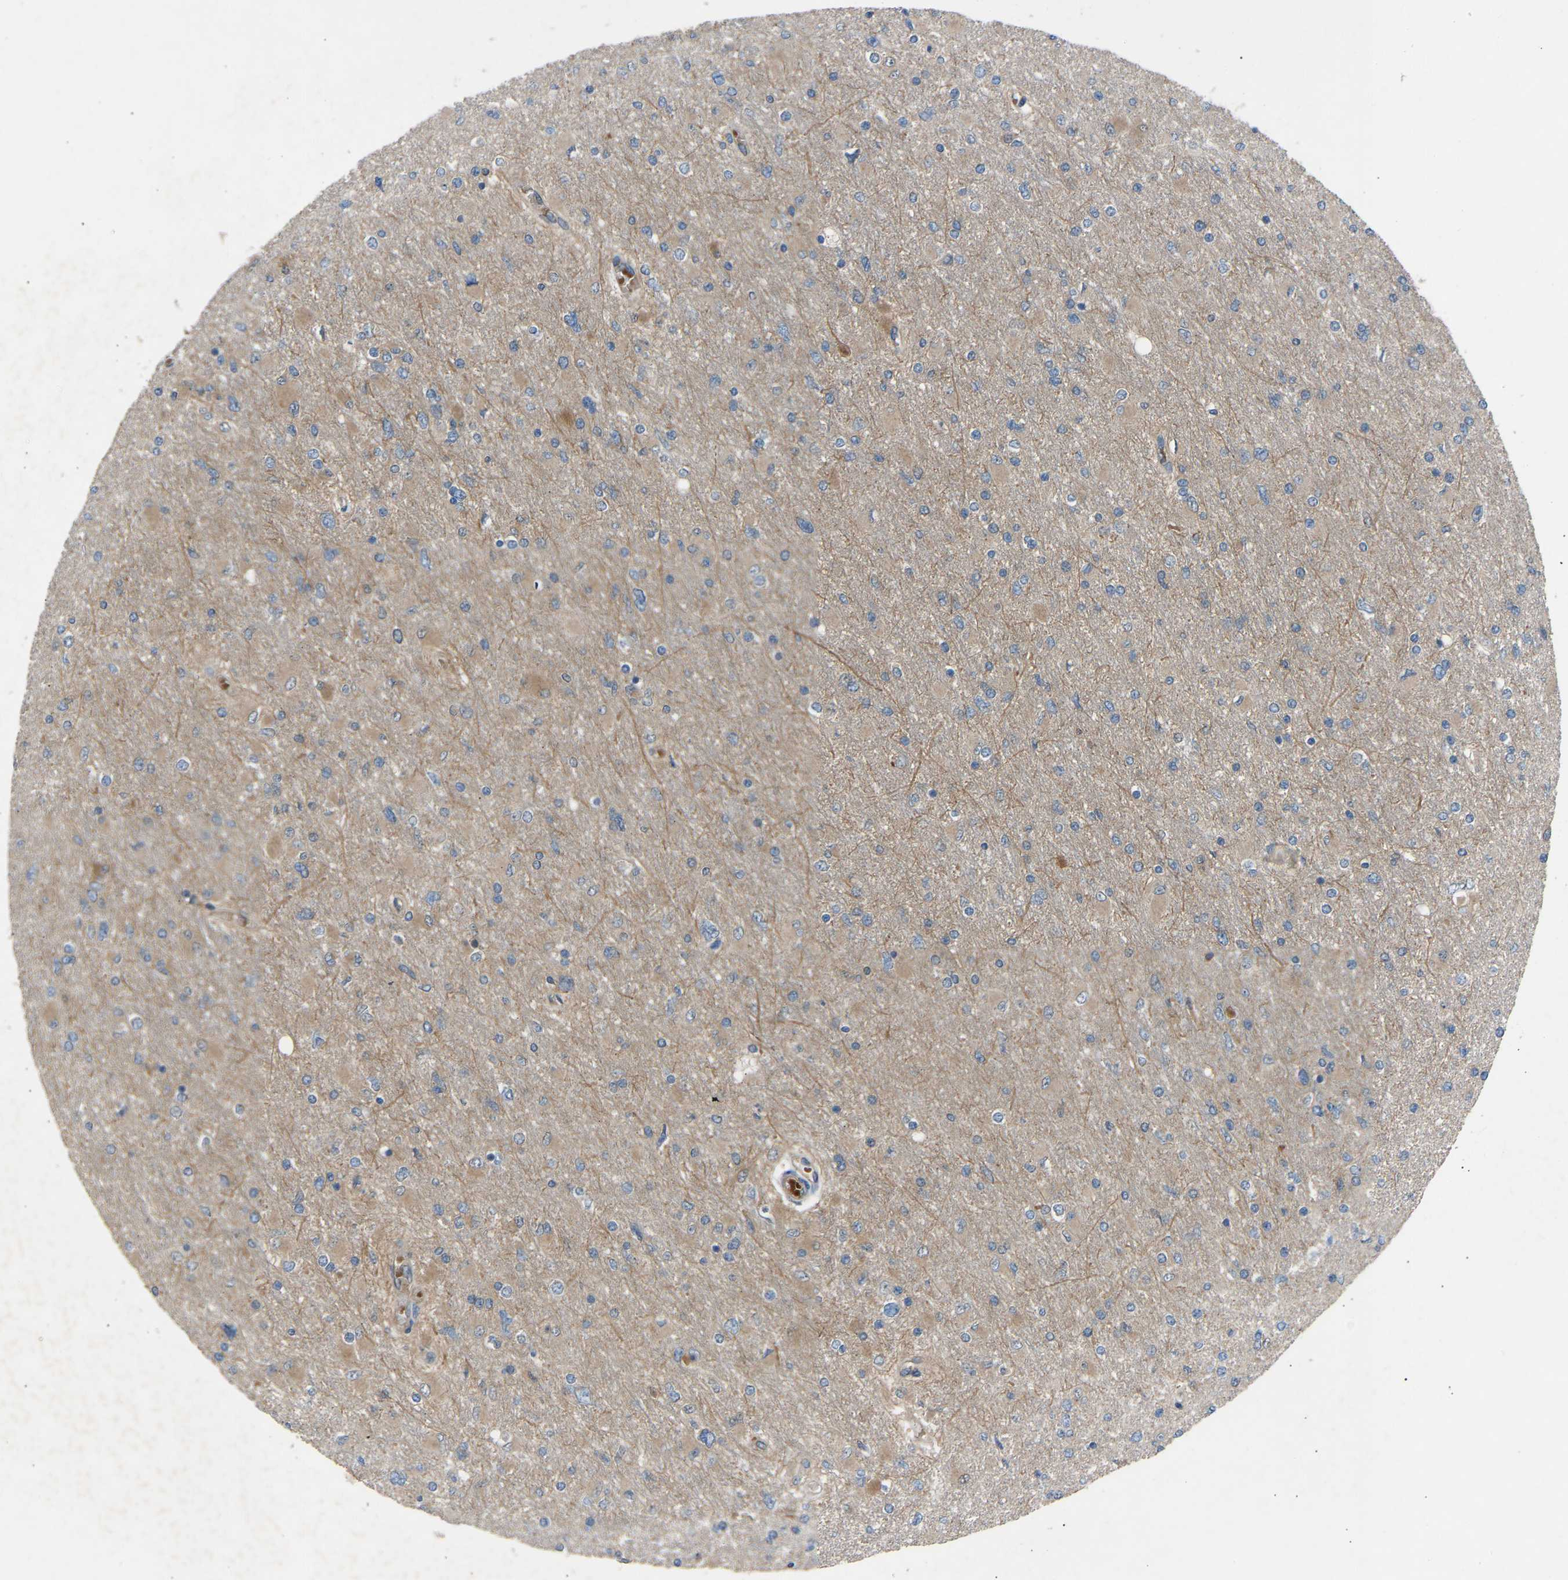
{"staining": {"intensity": "negative", "quantity": "none", "location": "none"}, "tissue": "glioma", "cell_type": "Tumor cells", "image_type": "cancer", "snomed": [{"axis": "morphology", "description": "Glioma, malignant, High grade"}, {"axis": "topography", "description": "Cerebral cortex"}], "caption": "The histopathology image displays no staining of tumor cells in malignant glioma (high-grade). (DAB (3,3'-diaminobenzidine) immunohistochemistry (IHC) visualized using brightfield microscopy, high magnification).", "gene": "GAS2L1", "patient": {"sex": "female", "age": 36}}